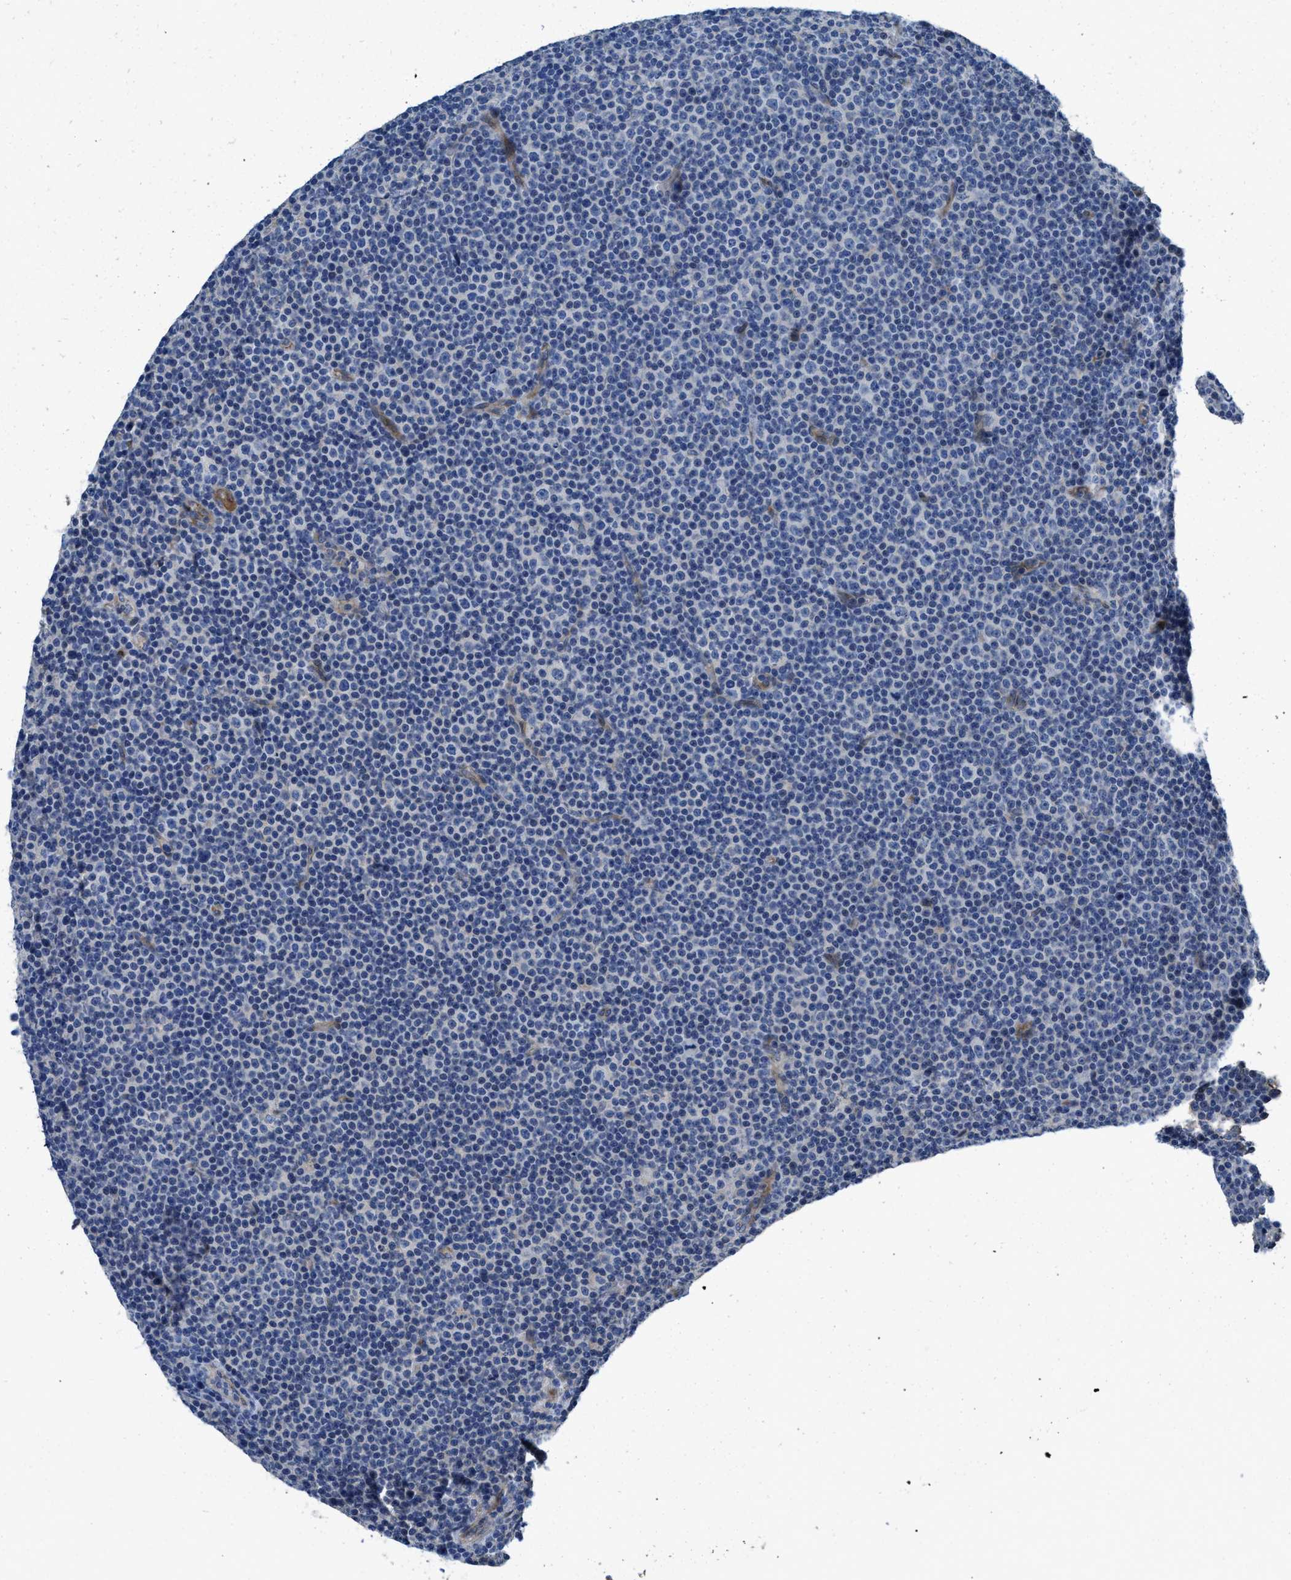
{"staining": {"intensity": "negative", "quantity": "none", "location": "none"}, "tissue": "lymphoma", "cell_type": "Tumor cells", "image_type": "cancer", "snomed": [{"axis": "morphology", "description": "Malignant lymphoma, non-Hodgkin's type, Low grade"}, {"axis": "topography", "description": "Lymph node"}], "caption": "IHC of lymphoma displays no positivity in tumor cells.", "gene": "GGCX", "patient": {"sex": "female", "age": 67}}